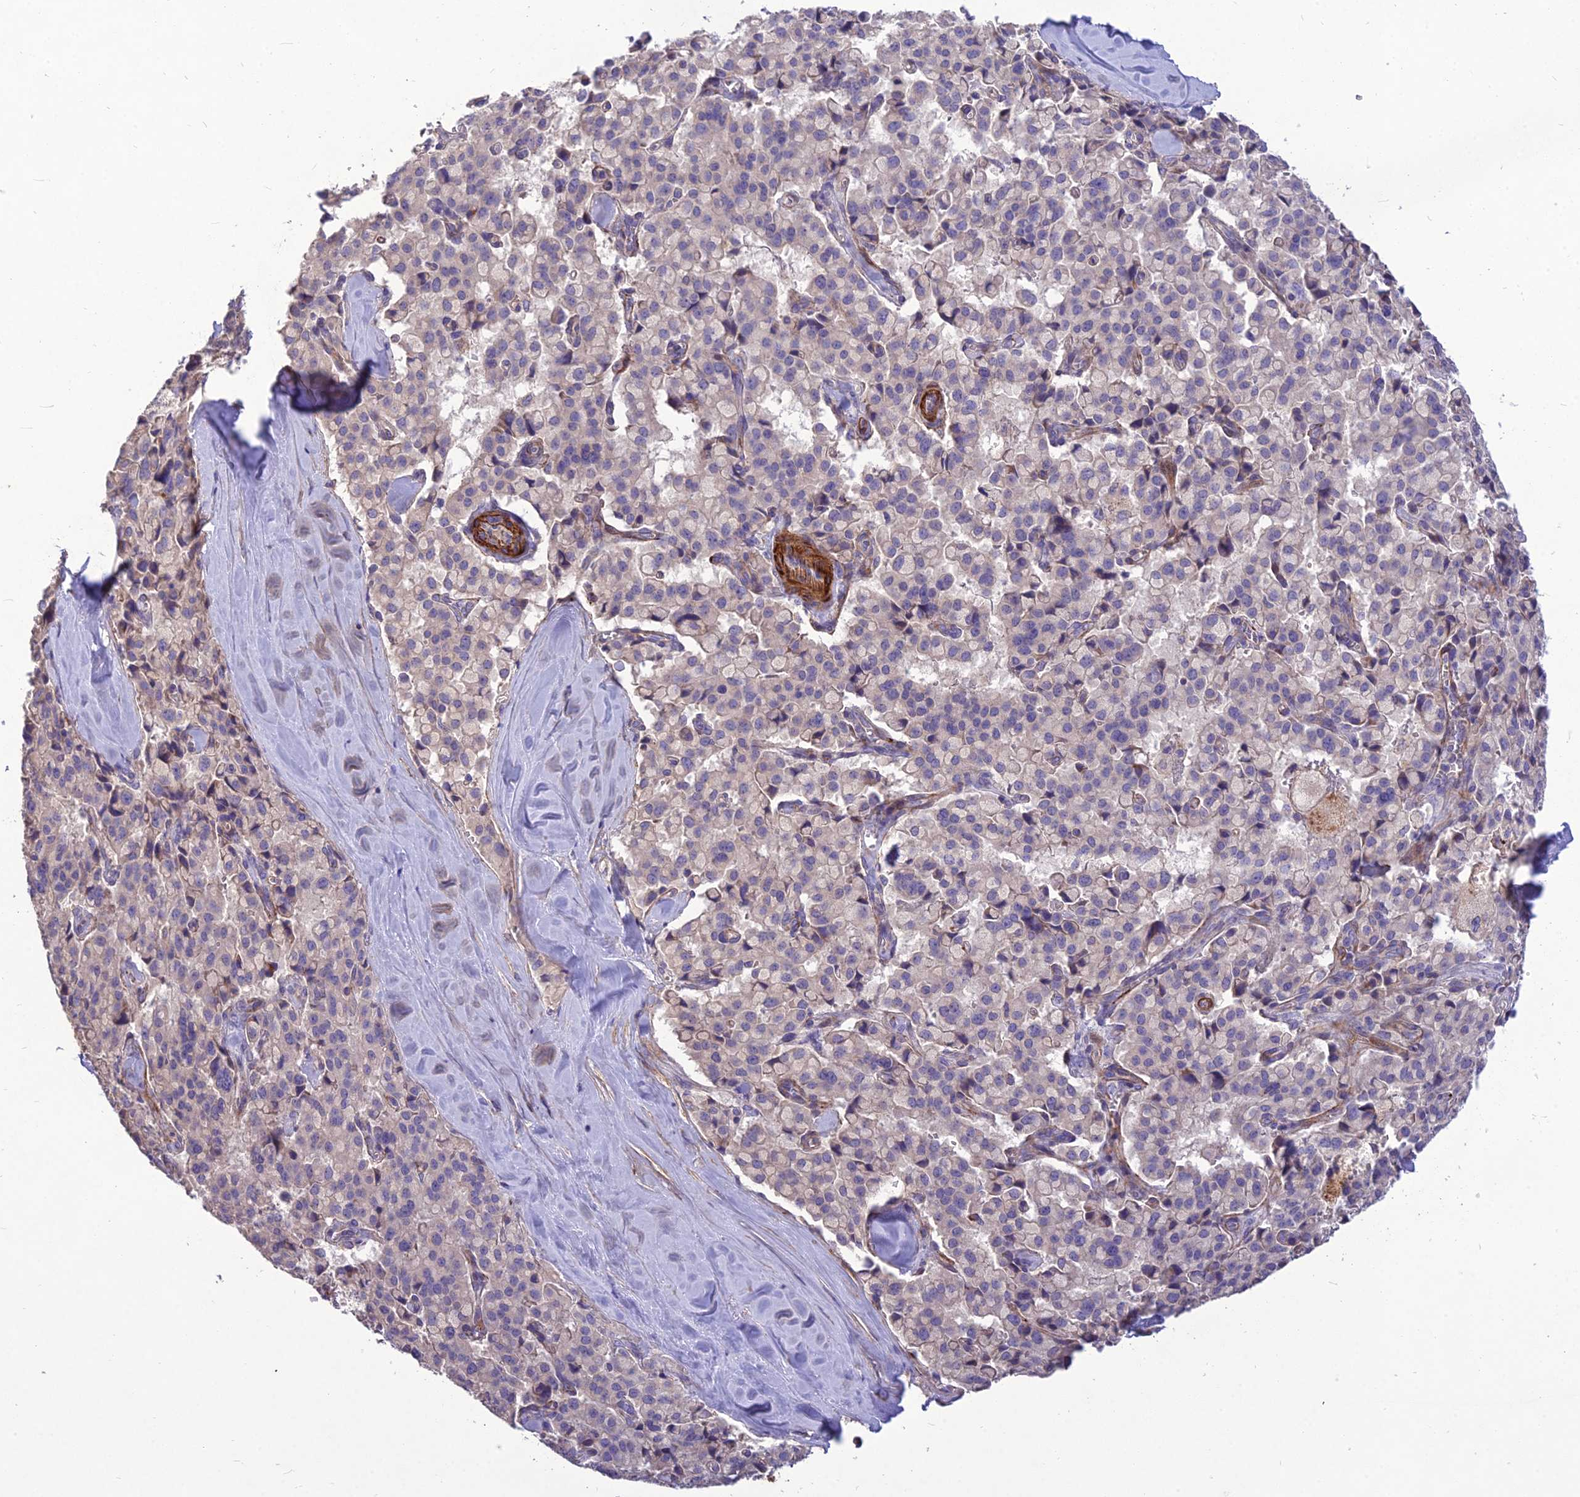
{"staining": {"intensity": "negative", "quantity": "none", "location": "none"}, "tissue": "pancreatic cancer", "cell_type": "Tumor cells", "image_type": "cancer", "snomed": [{"axis": "morphology", "description": "Adenocarcinoma, NOS"}, {"axis": "topography", "description": "Pancreas"}], "caption": "IHC photomicrograph of human pancreatic adenocarcinoma stained for a protein (brown), which shows no expression in tumor cells.", "gene": "CLUH", "patient": {"sex": "male", "age": 65}}